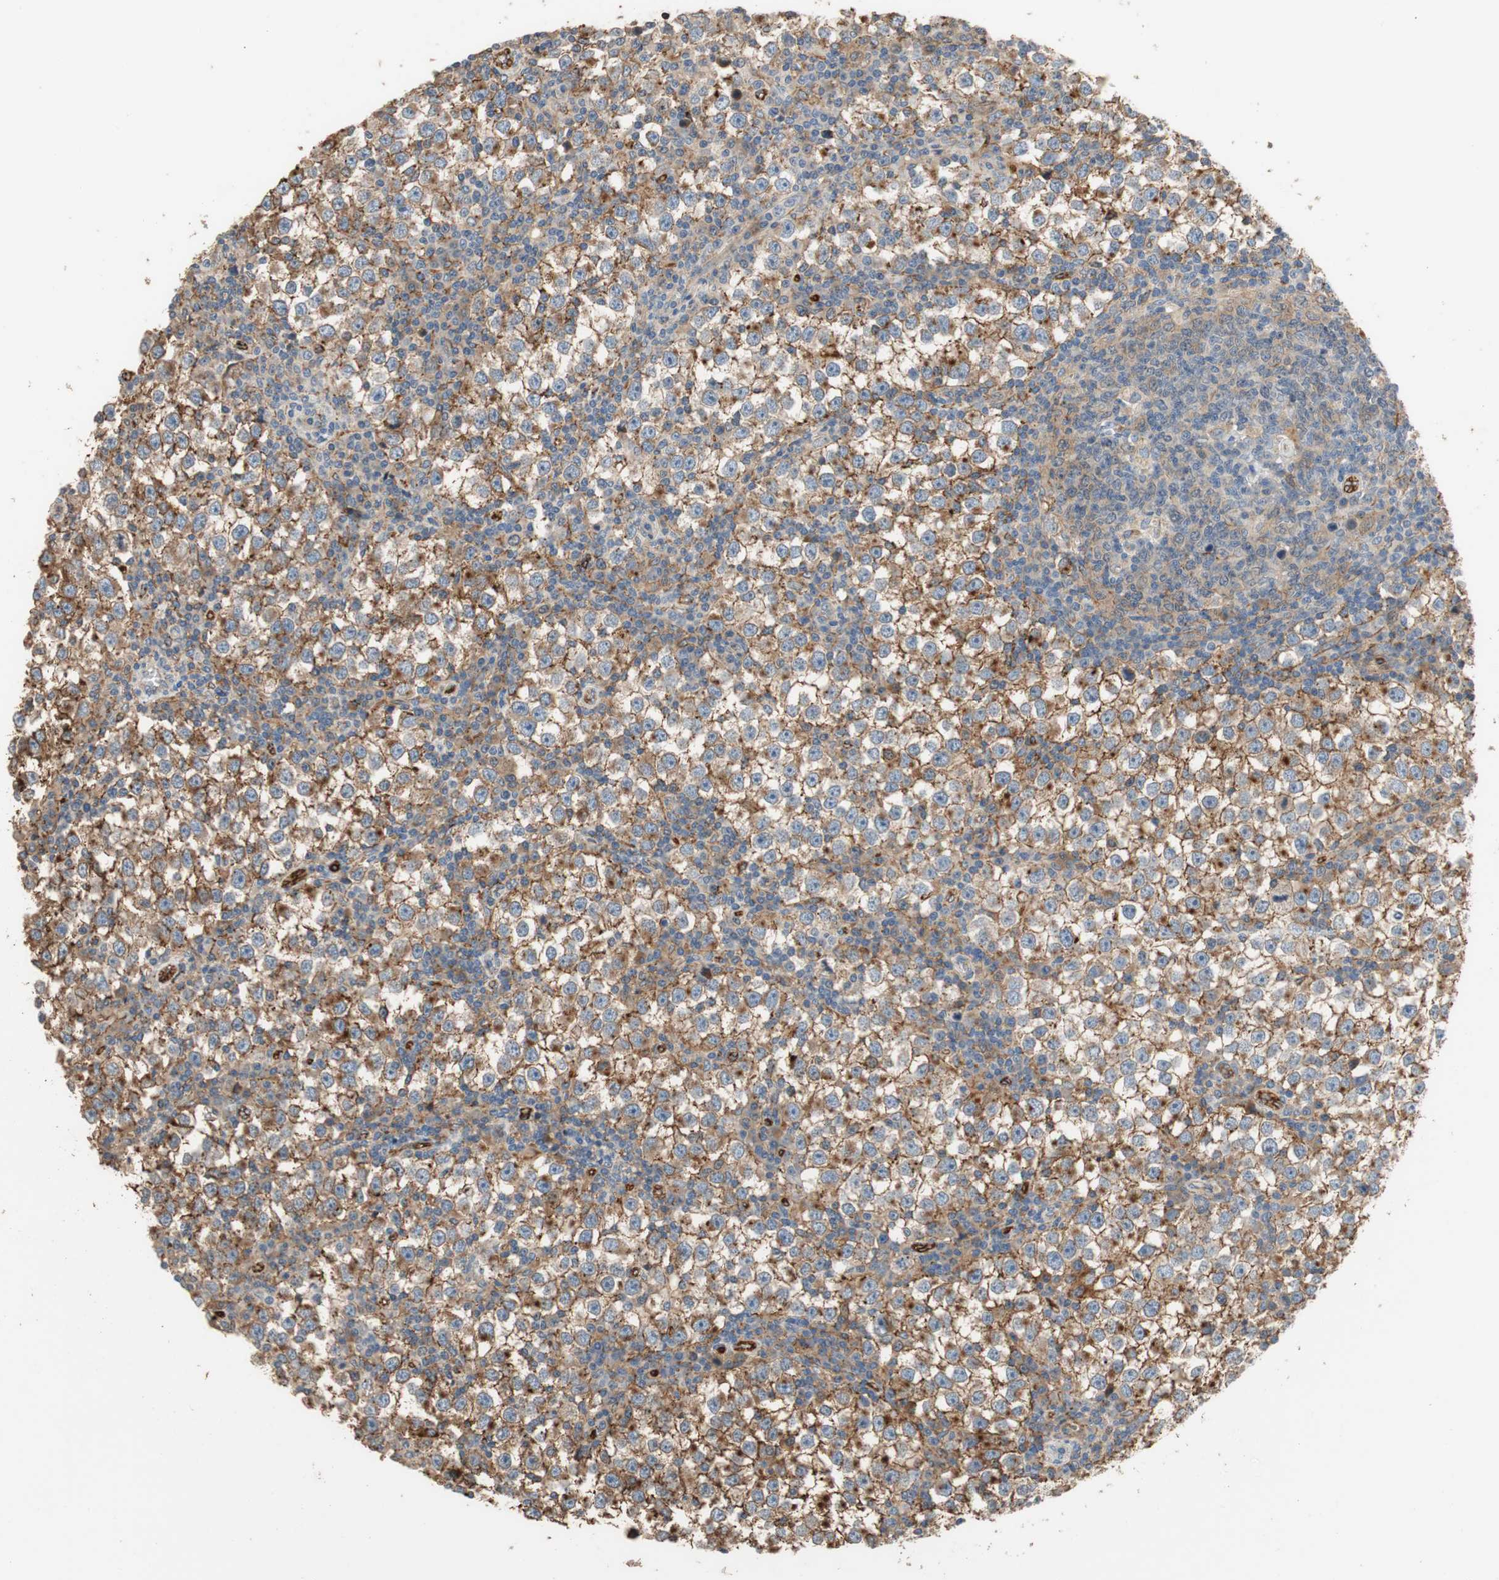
{"staining": {"intensity": "strong", "quantity": ">75%", "location": "cytoplasmic/membranous"}, "tissue": "testis cancer", "cell_type": "Tumor cells", "image_type": "cancer", "snomed": [{"axis": "morphology", "description": "Seminoma, NOS"}, {"axis": "topography", "description": "Testis"}], "caption": "Immunohistochemistry (IHC) (DAB) staining of testis seminoma reveals strong cytoplasmic/membranous protein positivity in approximately >75% of tumor cells.", "gene": "ALPL", "patient": {"sex": "male", "age": 65}}